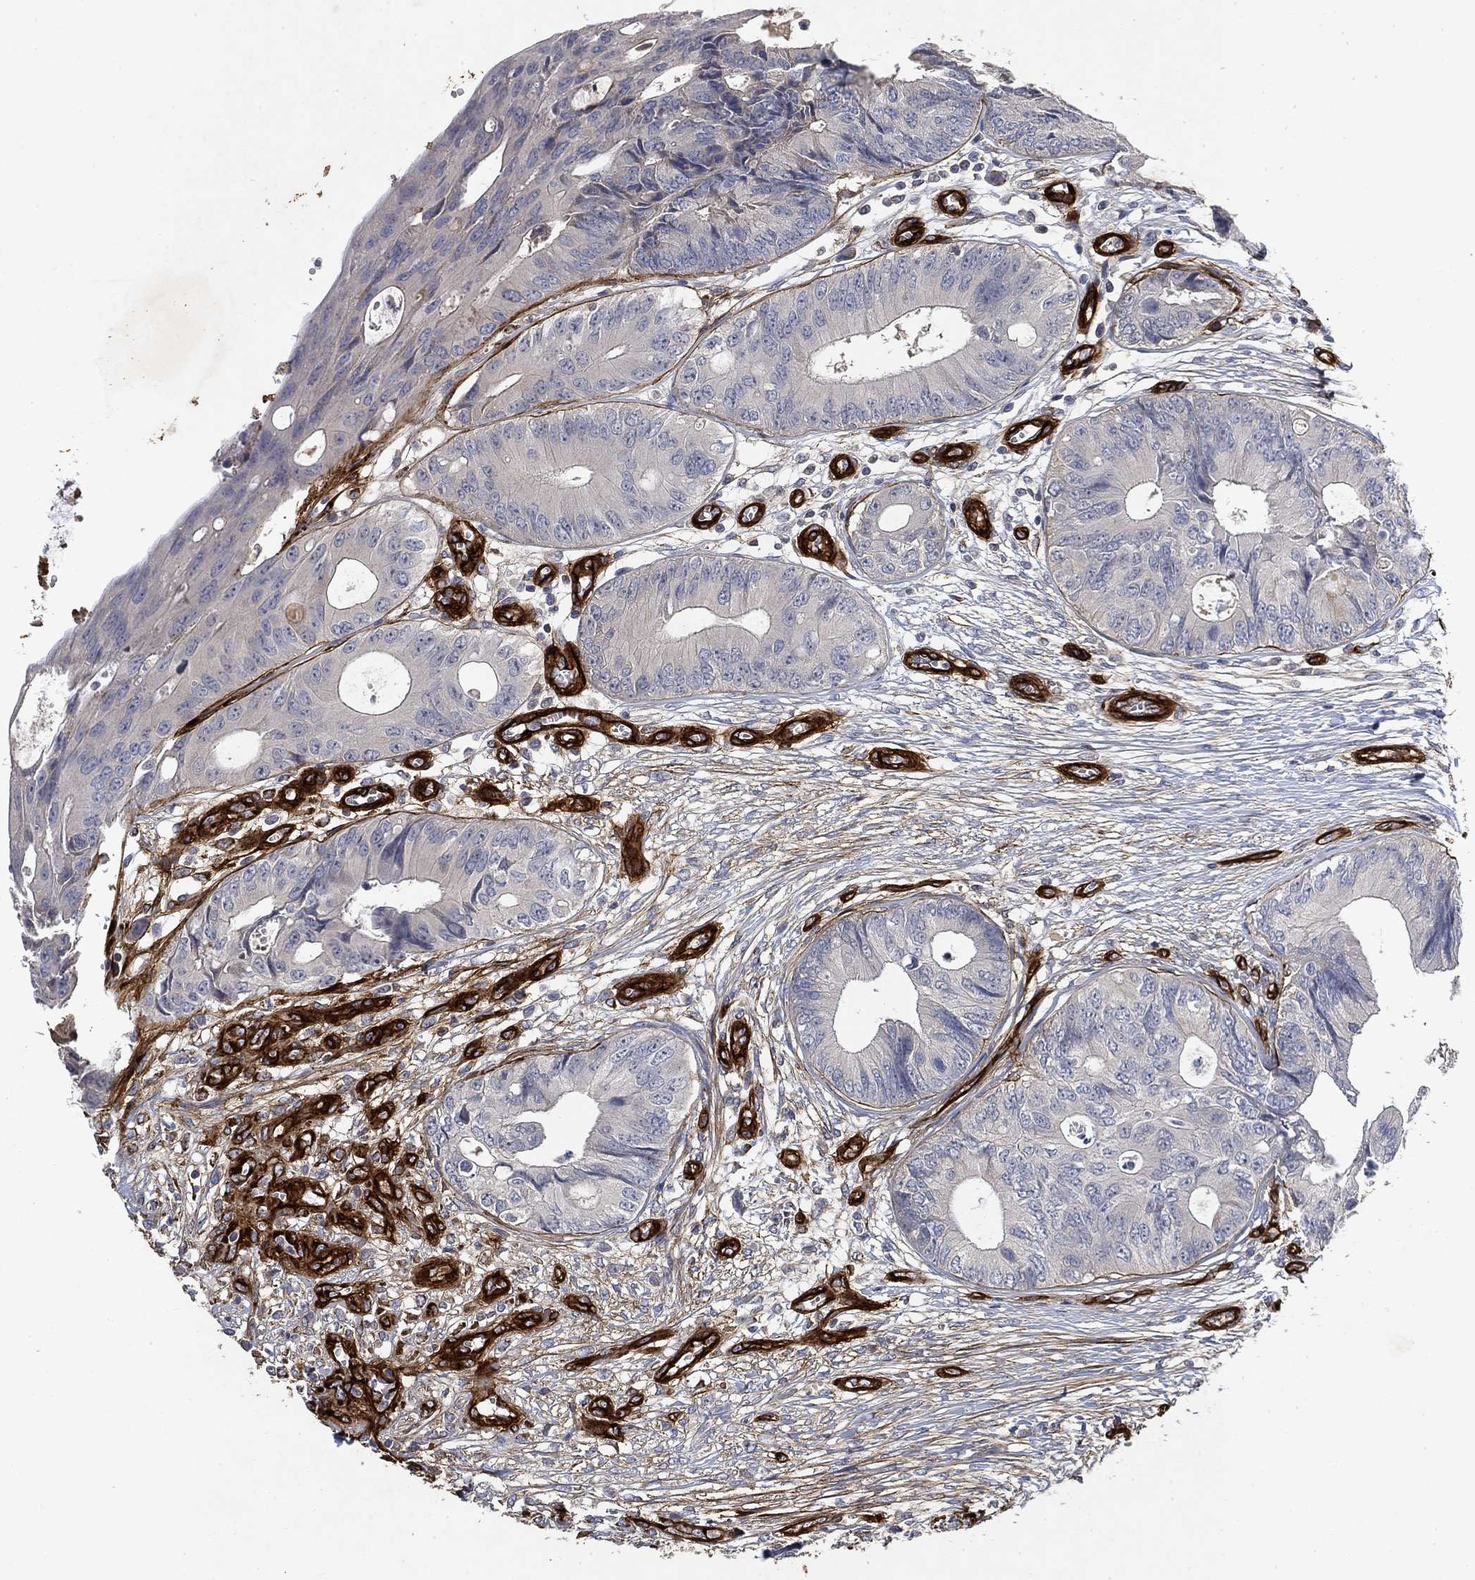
{"staining": {"intensity": "negative", "quantity": "none", "location": "none"}, "tissue": "colorectal cancer", "cell_type": "Tumor cells", "image_type": "cancer", "snomed": [{"axis": "morphology", "description": "Normal tissue, NOS"}, {"axis": "morphology", "description": "Adenocarcinoma, NOS"}, {"axis": "topography", "description": "Colon"}], "caption": "Immunohistochemical staining of colorectal cancer shows no significant positivity in tumor cells. (DAB IHC with hematoxylin counter stain).", "gene": "COL4A2", "patient": {"sex": "male", "age": 65}}